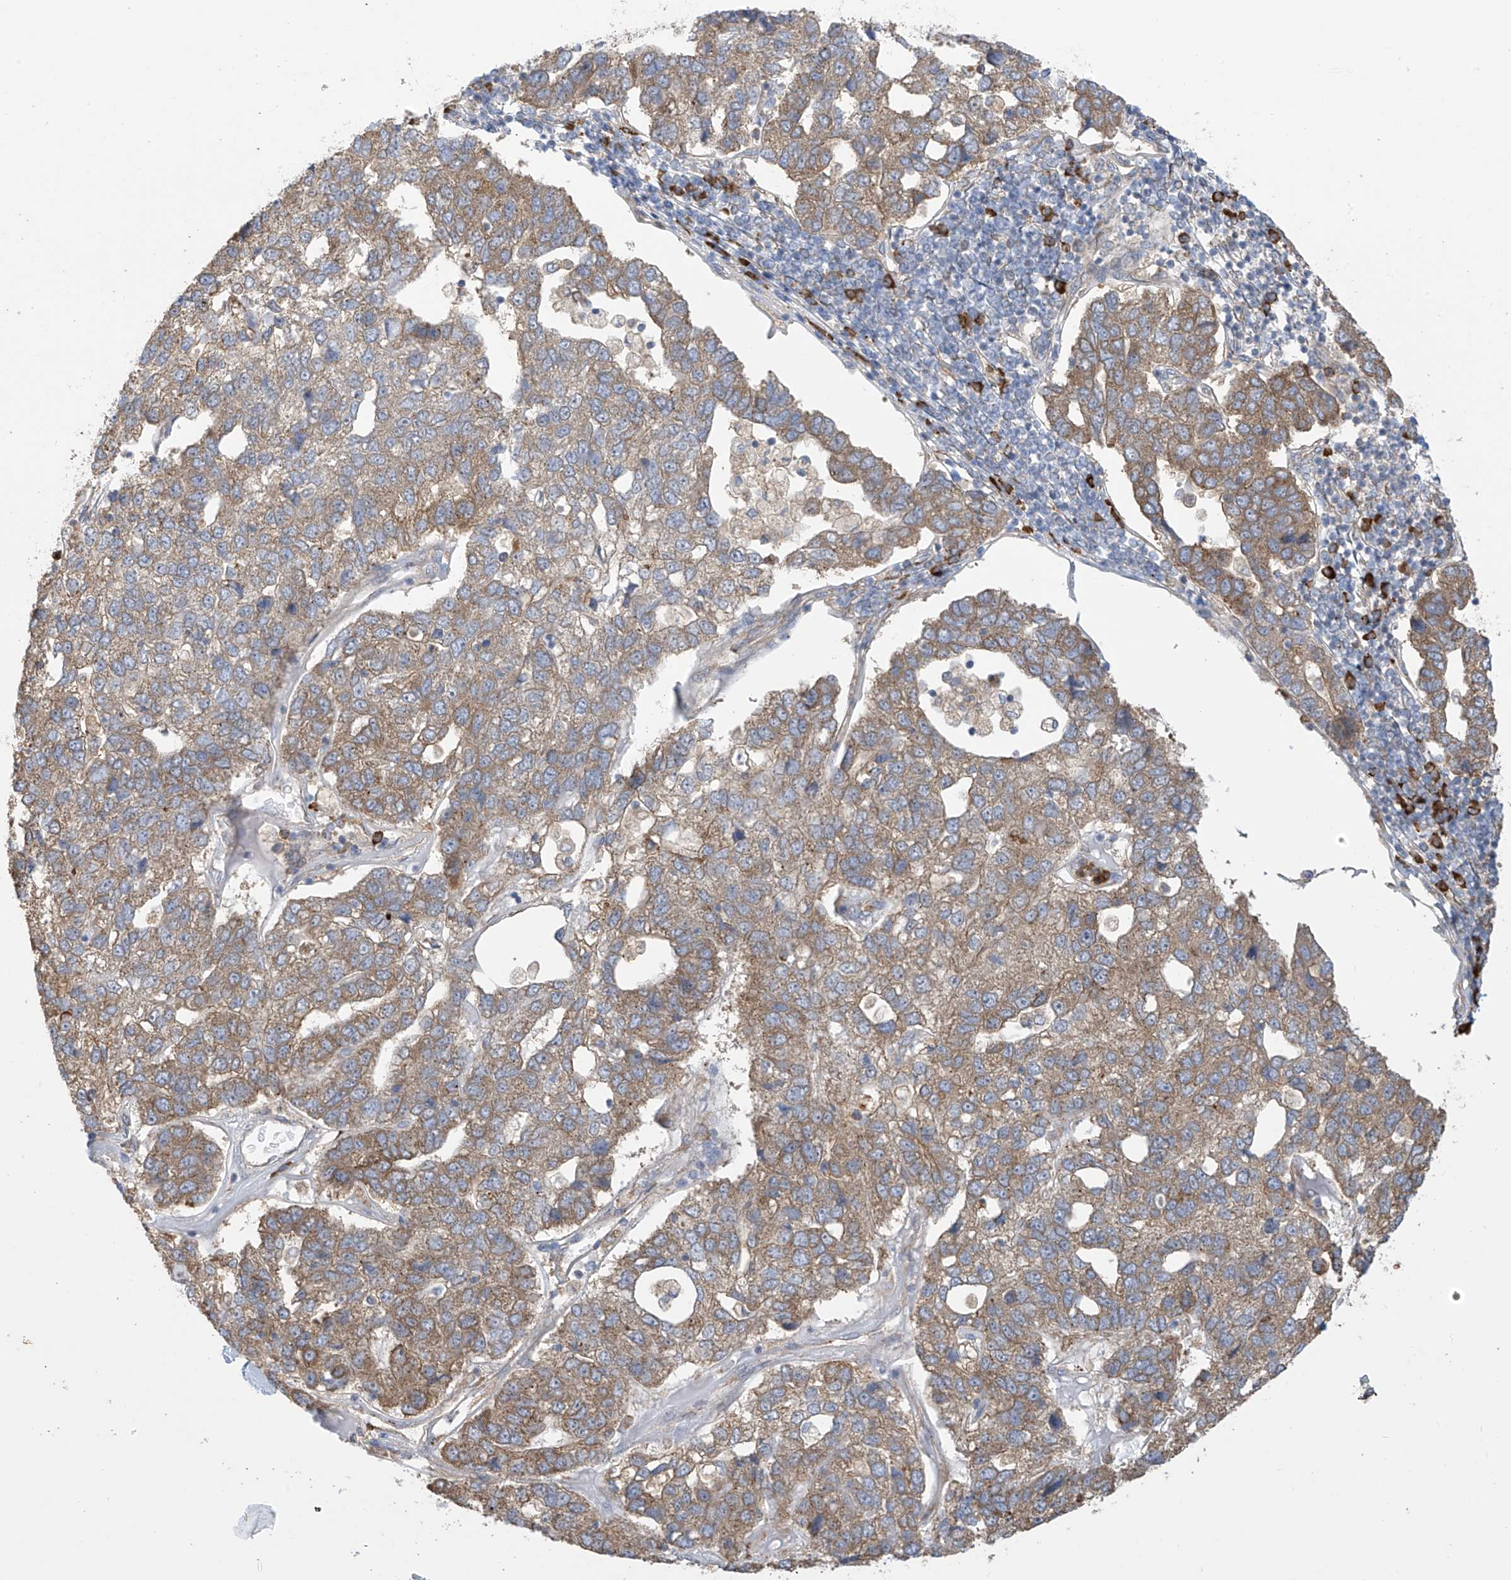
{"staining": {"intensity": "moderate", "quantity": "25%-75%", "location": "cytoplasmic/membranous"}, "tissue": "pancreatic cancer", "cell_type": "Tumor cells", "image_type": "cancer", "snomed": [{"axis": "morphology", "description": "Adenocarcinoma, NOS"}, {"axis": "topography", "description": "Pancreas"}], "caption": "A photomicrograph showing moderate cytoplasmic/membranous staining in approximately 25%-75% of tumor cells in pancreatic cancer, as visualized by brown immunohistochemical staining.", "gene": "KIAA1522", "patient": {"sex": "female", "age": 61}}